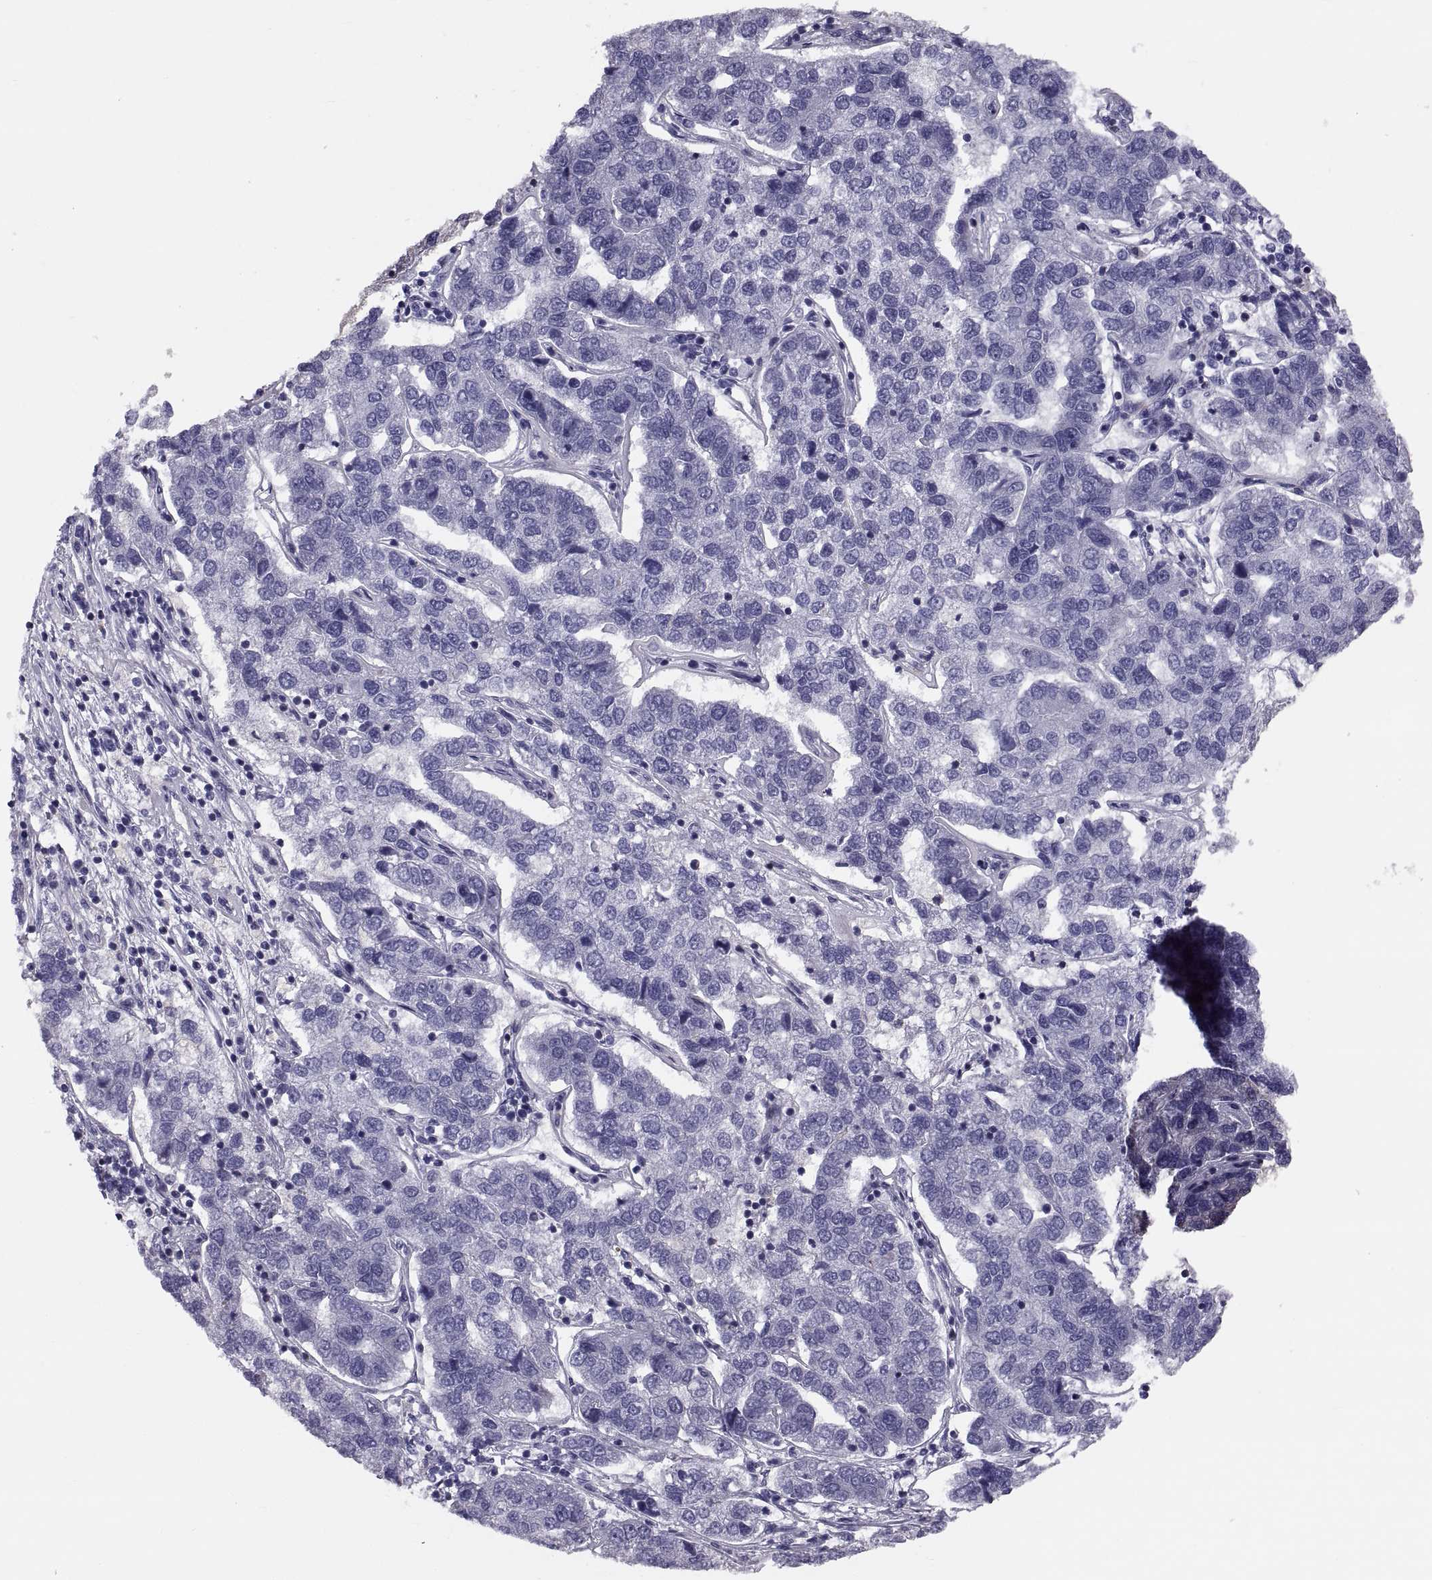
{"staining": {"intensity": "negative", "quantity": "none", "location": "none"}, "tissue": "pancreatic cancer", "cell_type": "Tumor cells", "image_type": "cancer", "snomed": [{"axis": "morphology", "description": "Adenocarcinoma, NOS"}, {"axis": "topography", "description": "Pancreas"}], "caption": "IHC histopathology image of neoplastic tissue: human pancreatic cancer stained with DAB reveals no significant protein staining in tumor cells. (Stains: DAB IHC with hematoxylin counter stain, Microscopy: brightfield microscopy at high magnification).", "gene": "ANO1", "patient": {"sex": "female", "age": 61}}